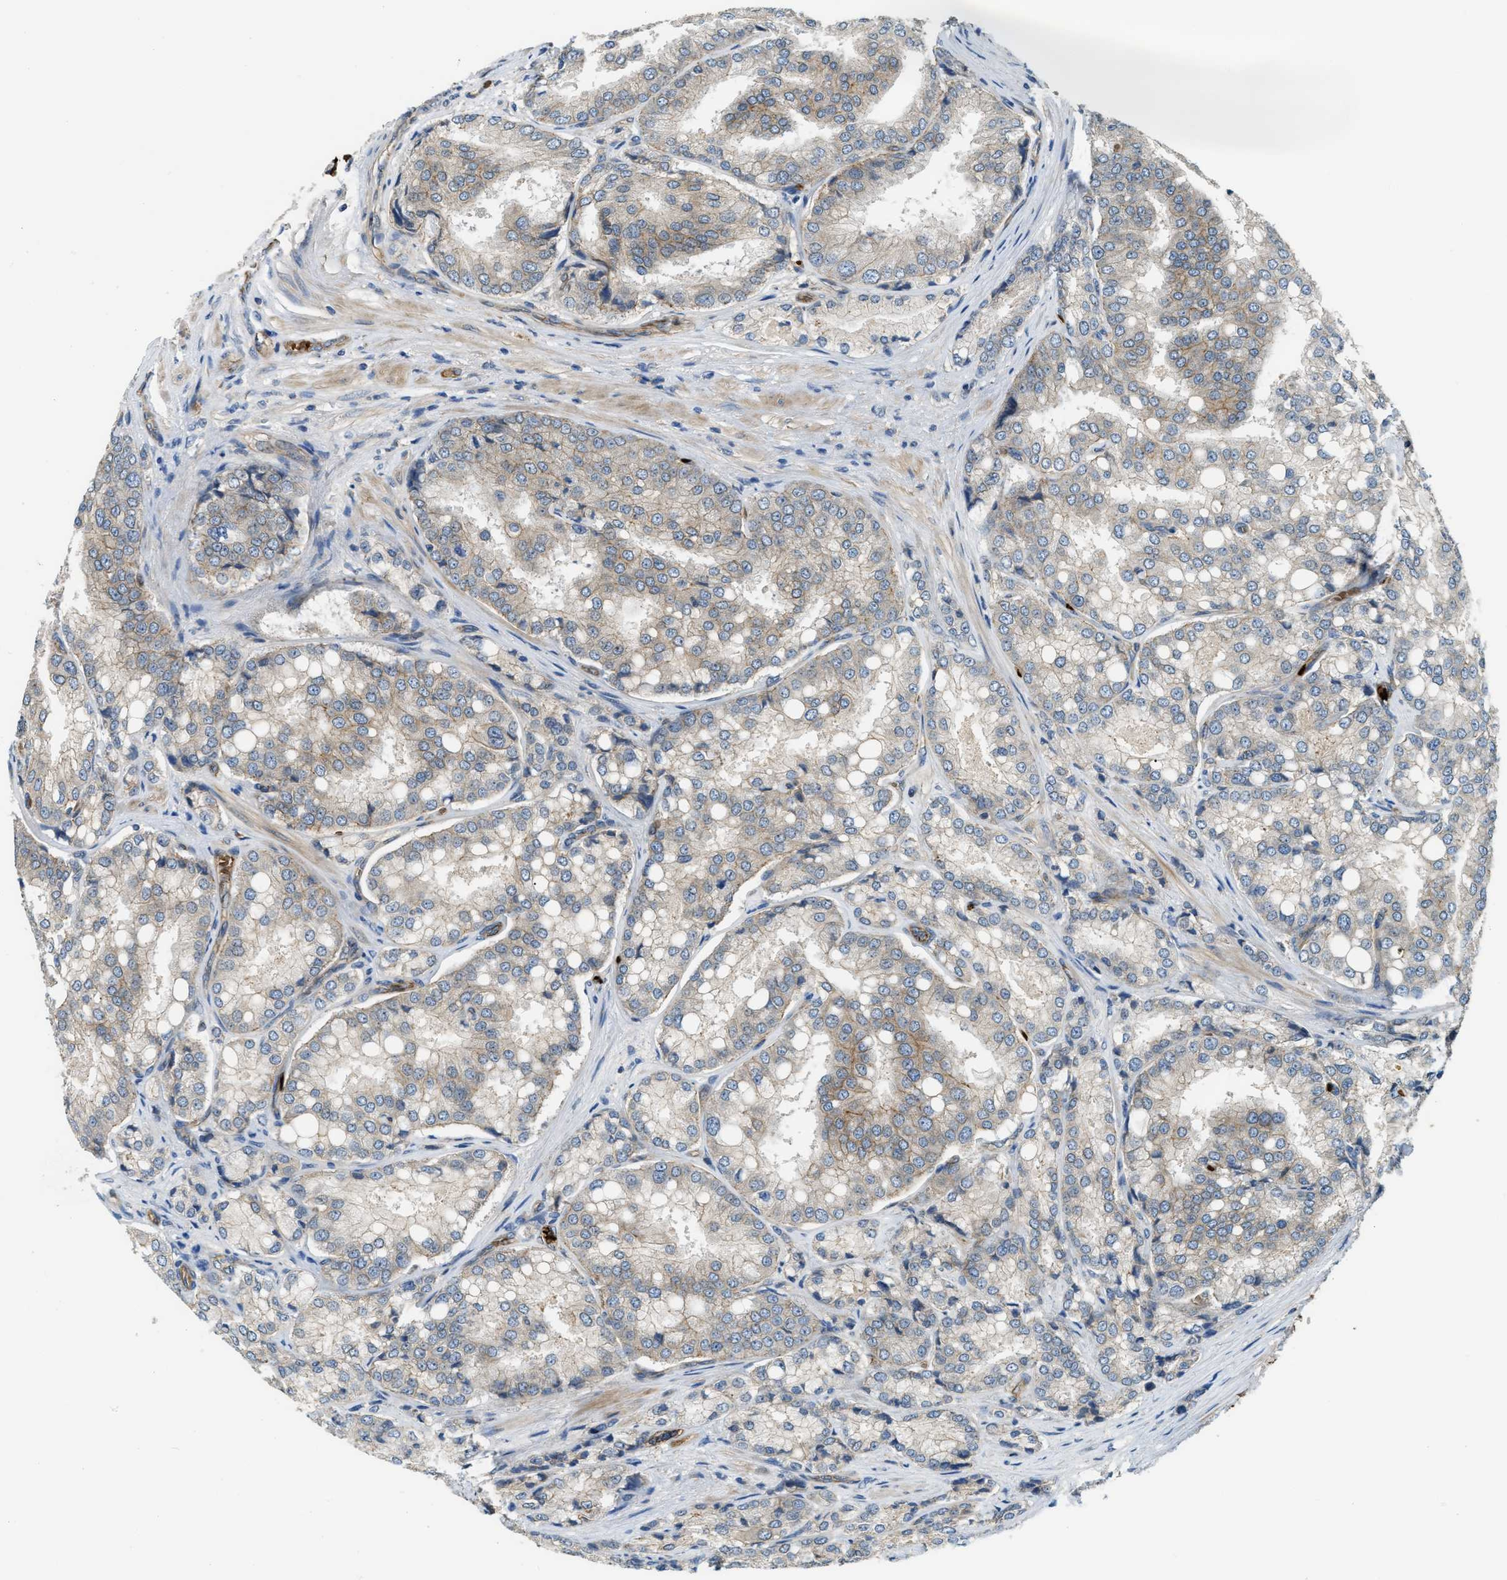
{"staining": {"intensity": "negative", "quantity": "none", "location": "none"}, "tissue": "prostate cancer", "cell_type": "Tumor cells", "image_type": "cancer", "snomed": [{"axis": "morphology", "description": "Adenocarcinoma, High grade"}, {"axis": "topography", "description": "Prostate"}], "caption": "Tumor cells show no significant expression in prostate cancer (high-grade adenocarcinoma).", "gene": "ERC1", "patient": {"sex": "male", "age": 50}}